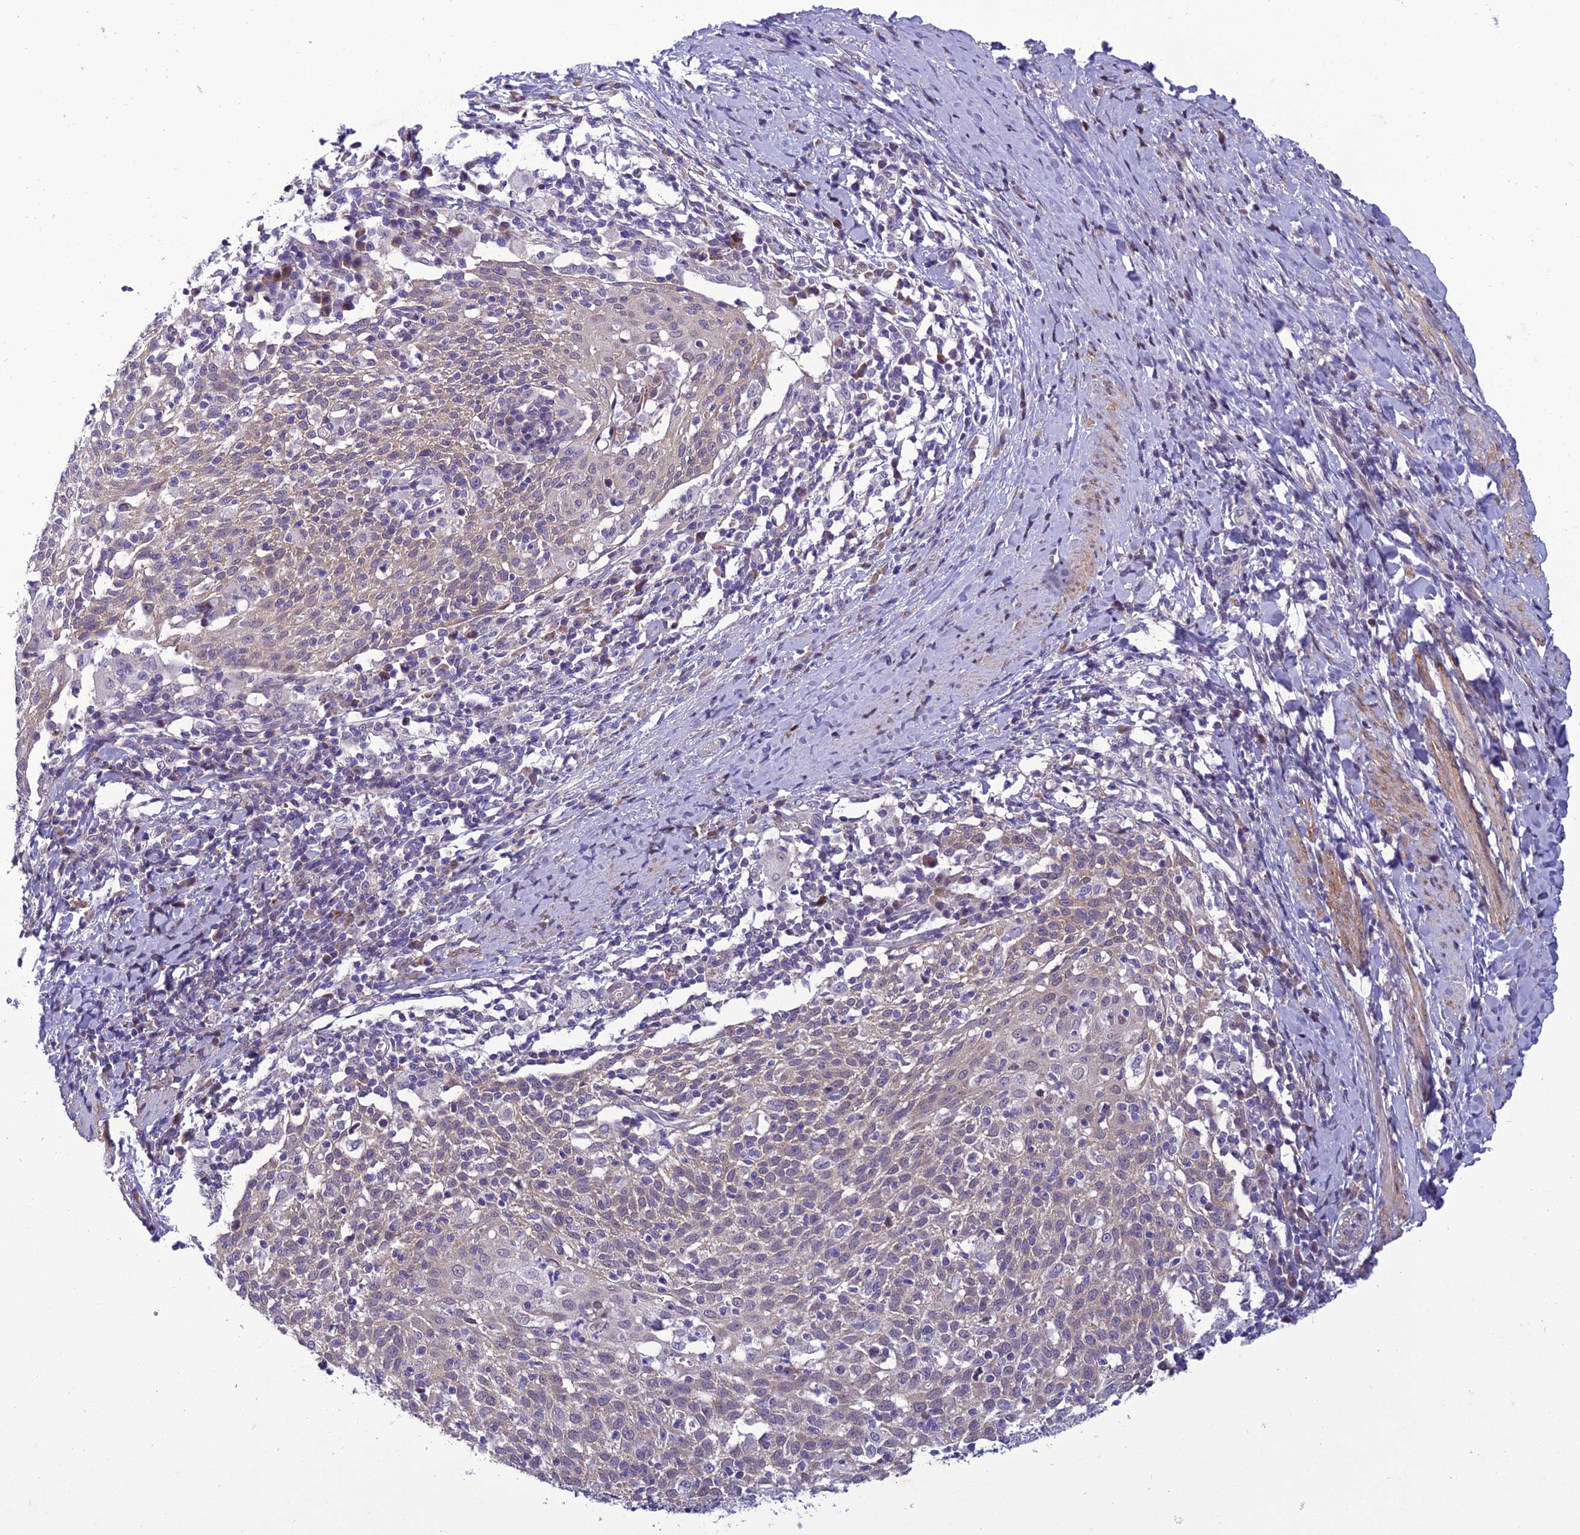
{"staining": {"intensity": "weak", "quantity": "<25%", "location": "cytoplasmic/membranous"}, "tissue": "cervical cancer", "cell_type": "Tumor cells", "image_type": "cancer", "snomed": [{"axis": "morphology", "description": "Squamous cell carcinoma, NOS"}, {"axis": "topography", "description": "Cervix"}], "caption": "Human cervical cancer (squamous cell carcinoma) stained for a protein using immunohistochemistry (IHC) displays no staining in tumor cells.", "gene": "GAB4", "patient": {"sex": "female", "age": 52}}